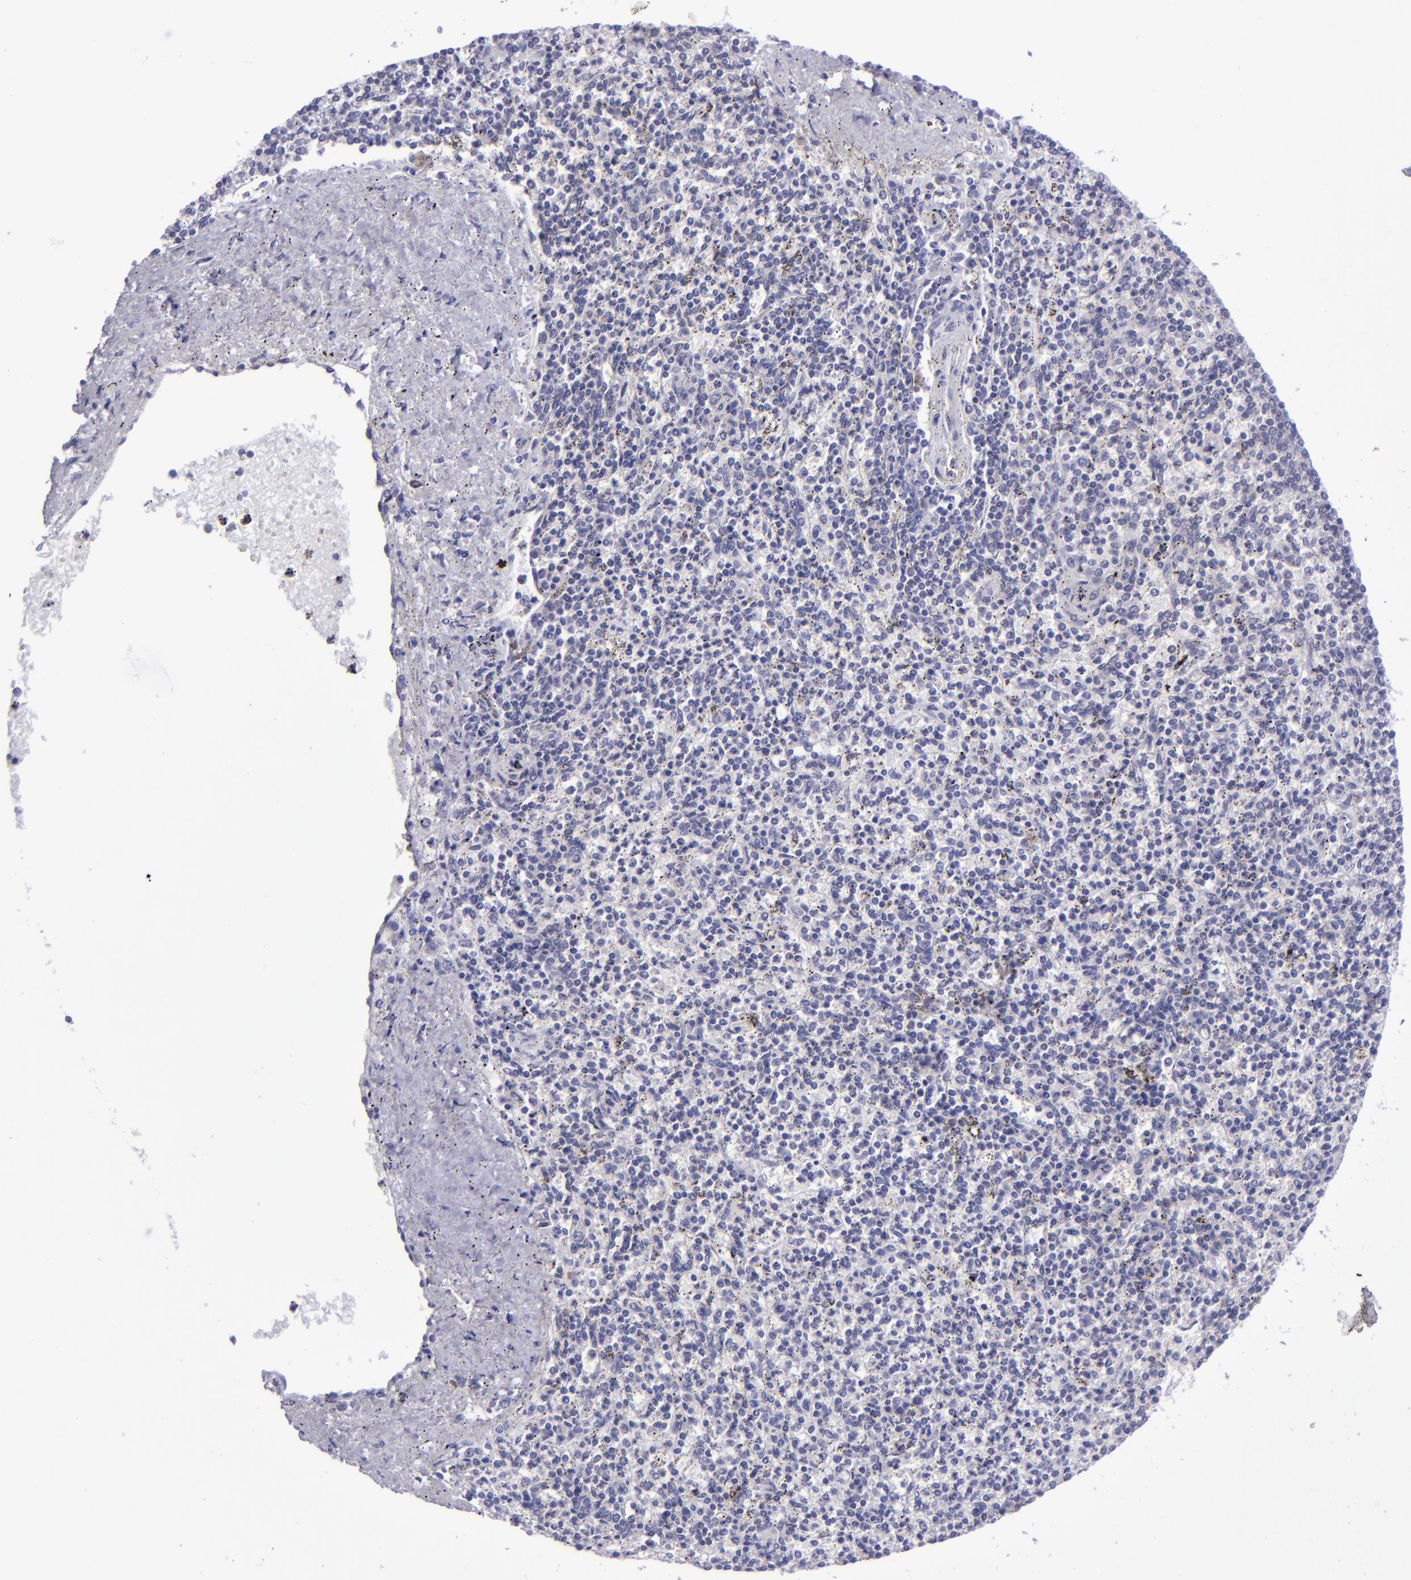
{"staining": {"intensity": "weak", "quantity": "<25%", "location": "cytoplasmic/membranous"}, "tissue": "spleen", "cell_type": "Cells in red pulp", "image_type": "normal", "snomed": [{"axis": "morphology", "description": "Normal tissue, NOS"}, {"axis": "topography", "description": "Spleen"}], "caption": "The IHC micrograph has no significant positivity in cells in red pulp of spleen.", "gene": "POU2F2", "patient": {"sex": "male", "age": 72}}